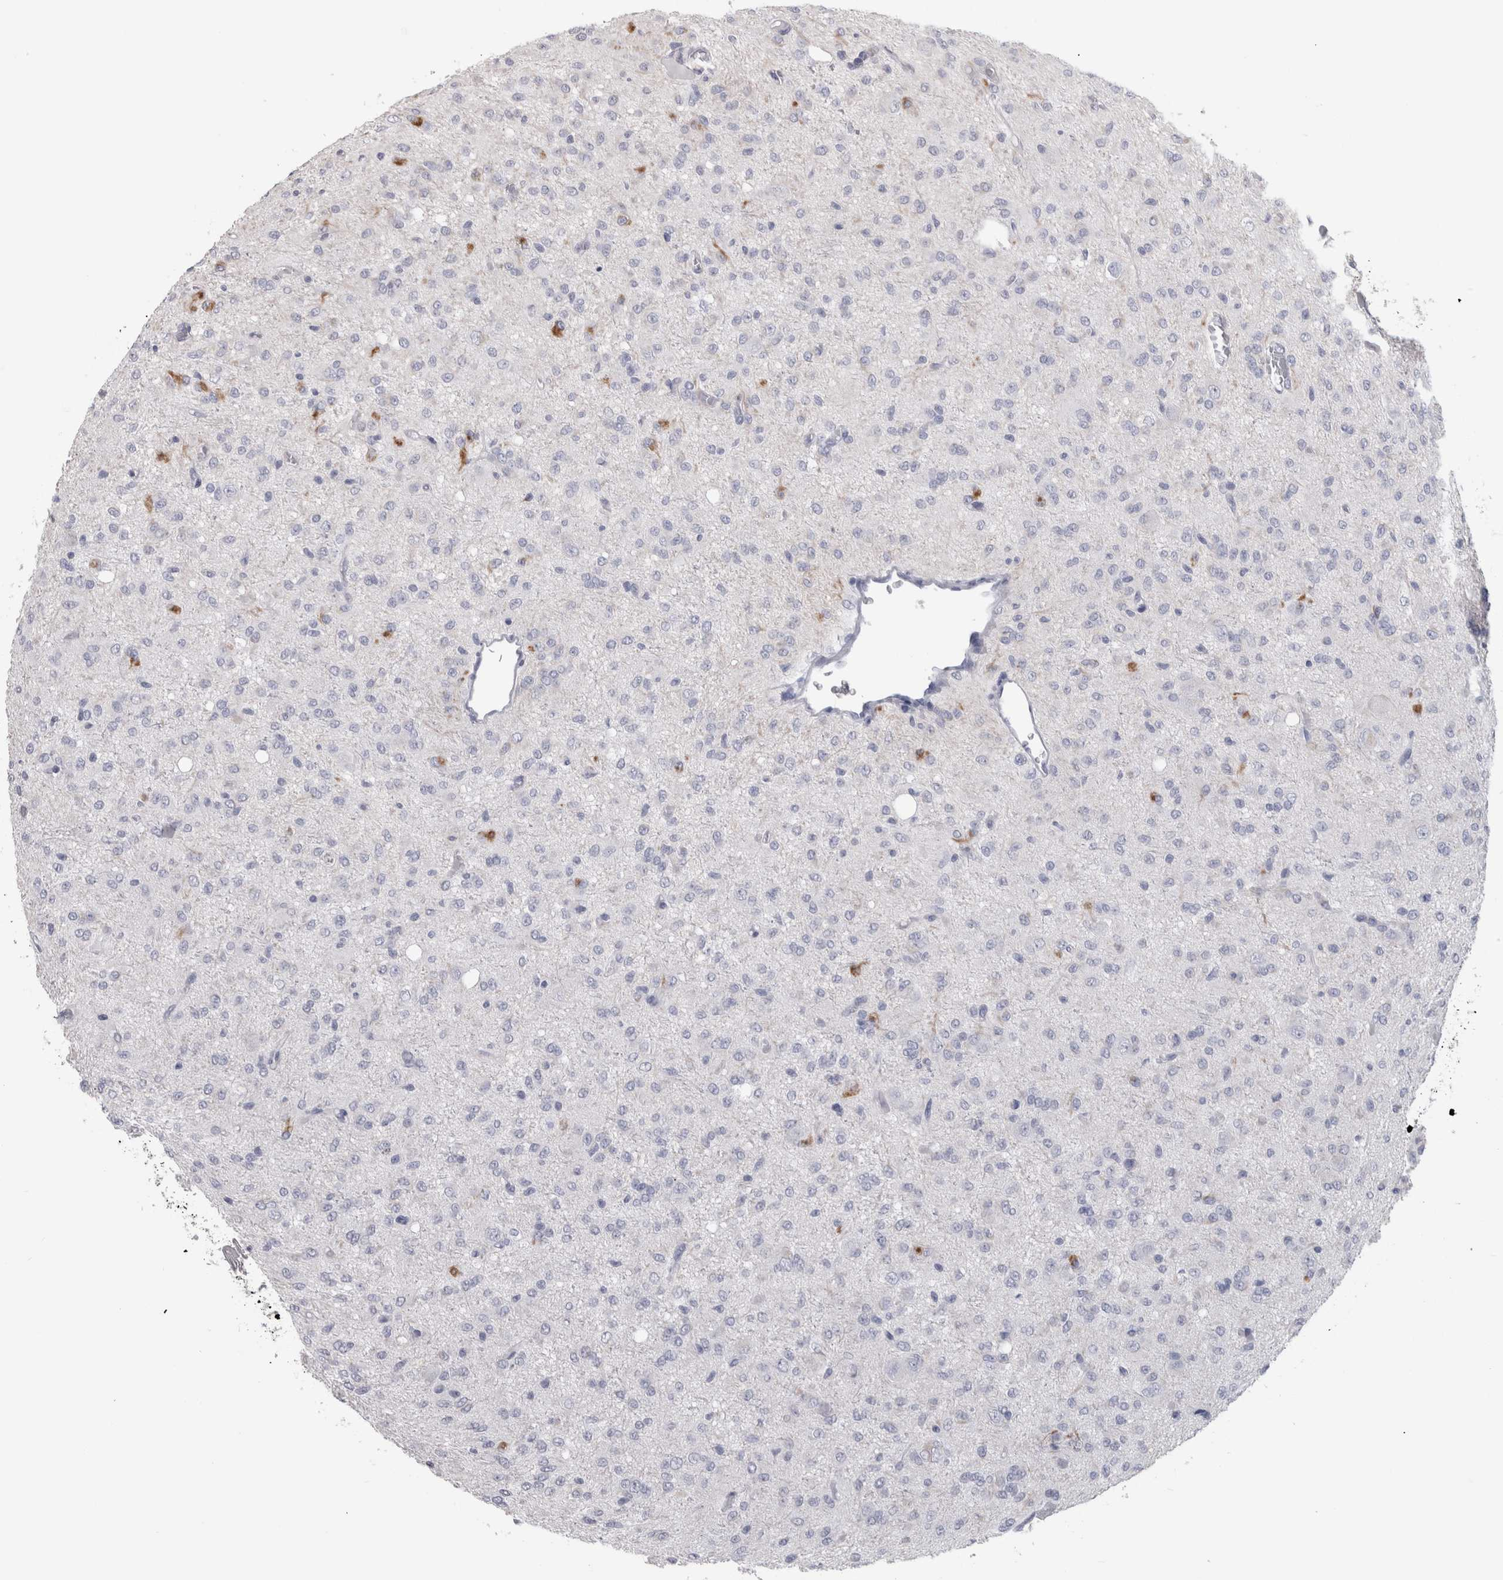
{"staining": {"intensity": "negative", "quantity": "none", "location": "none"}, "tissue": "glioma", "cell_type": "Tumor cells", "image_type": "cancer", "snomed": [{"axis": "morphology", "description": "Glioma, malignant, High grade"}, {"axis": "topography", "description": "Brain"}], "caption": "Human glioma stained for a protein using IHC exhibits no positivity in tumor cells.", "gene": "PTH", "patient": {"sex": "female", "age": 59}}